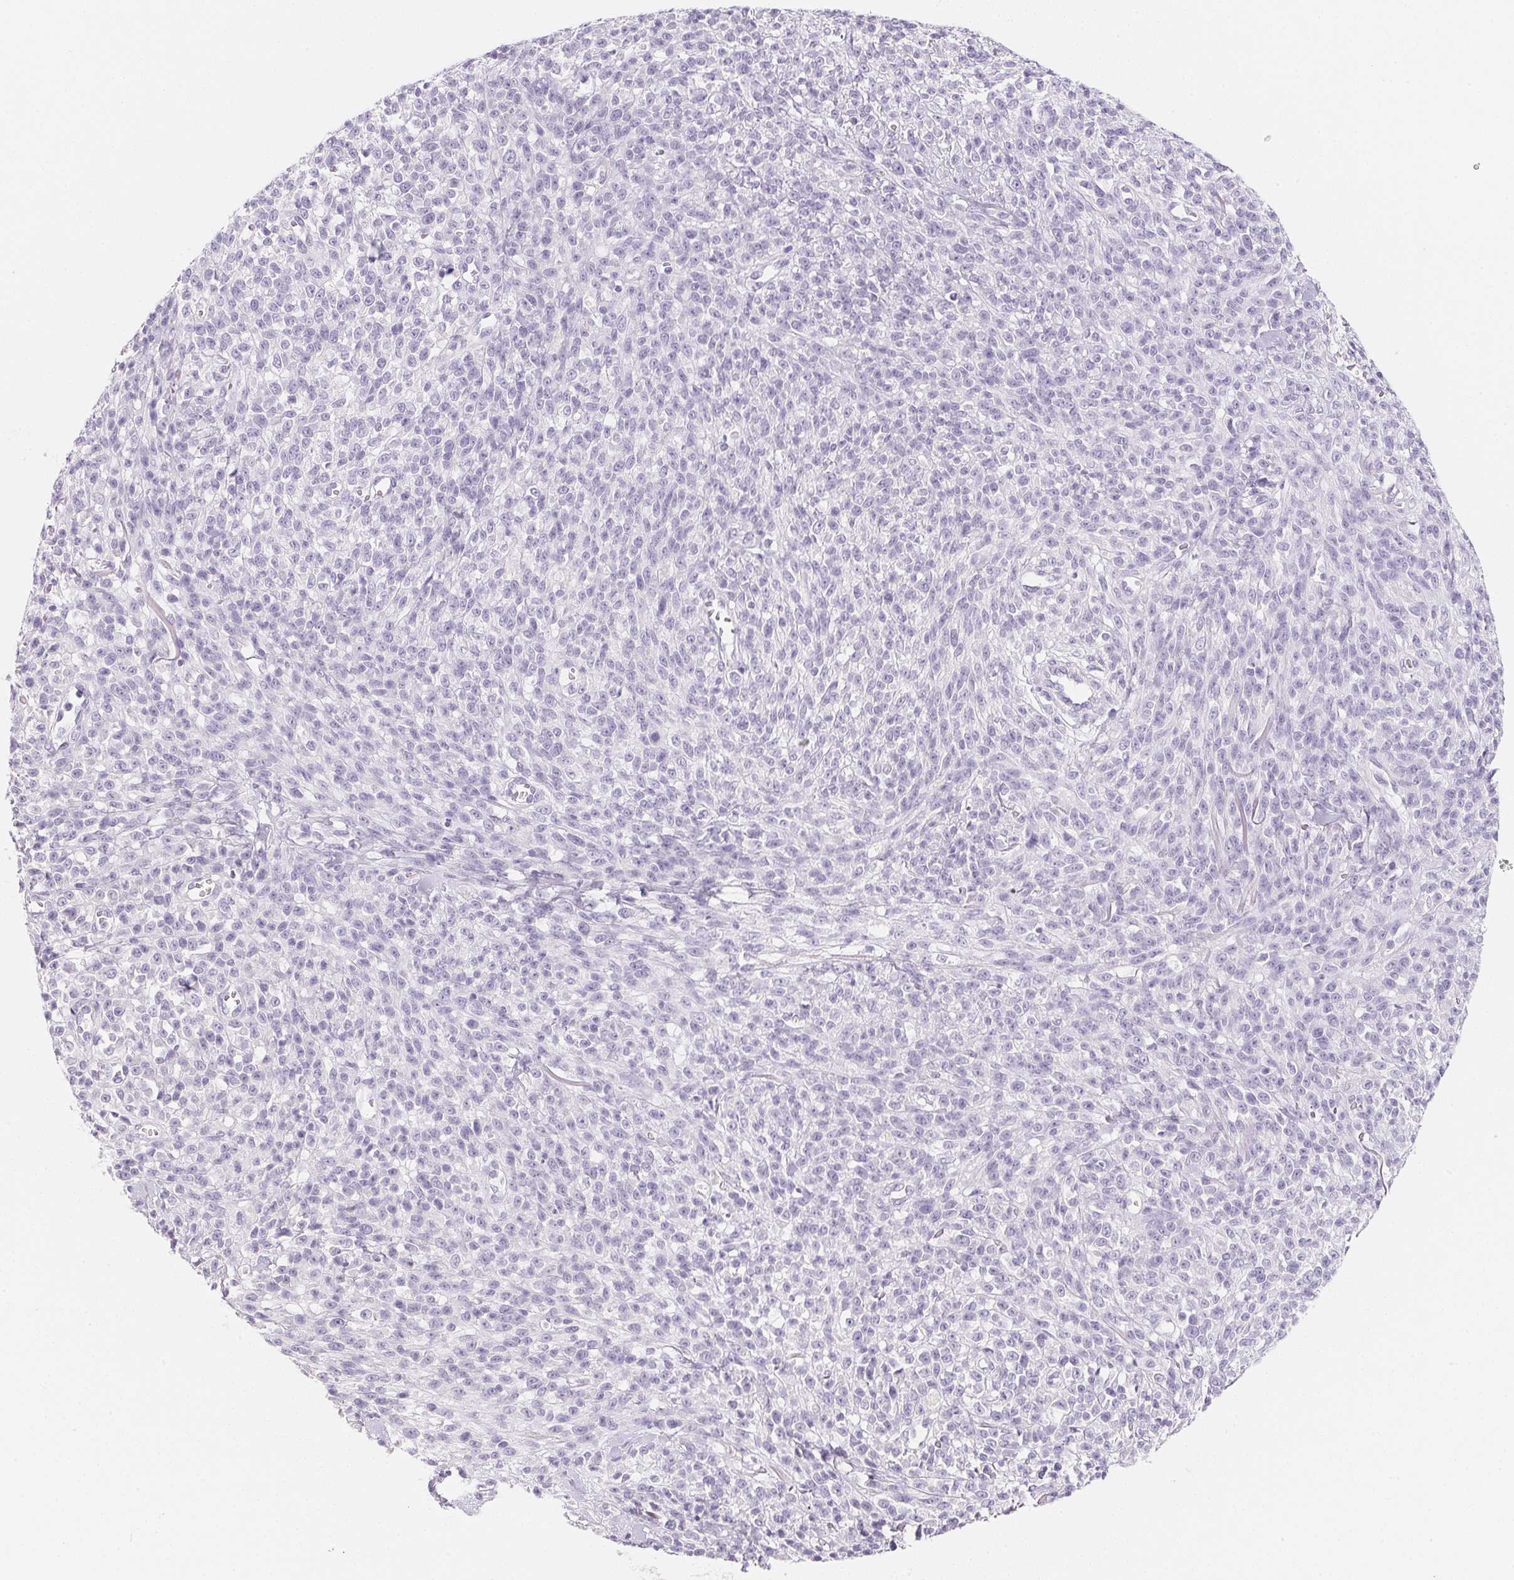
{"staining": {"intensity": "negative", "quantity": "none", "location": "none"}, "tissue": "melanoma", "cell_type": "Tumor cells", "image_type": "cancer", "snomed": [{"axis": "morphology", "description": "Malignant melanoma, NOS"}, {"axis": "topography", "description": "Skin"}, {"axis": "topography", "description": "Skin of trunk"}], "caption": "The immunohistochemistry (IHC) image has no significant staining in tumor cells of melanoma tissue.", "gene": "ACP3", "patient": {"sex": "male", "age": 74}}